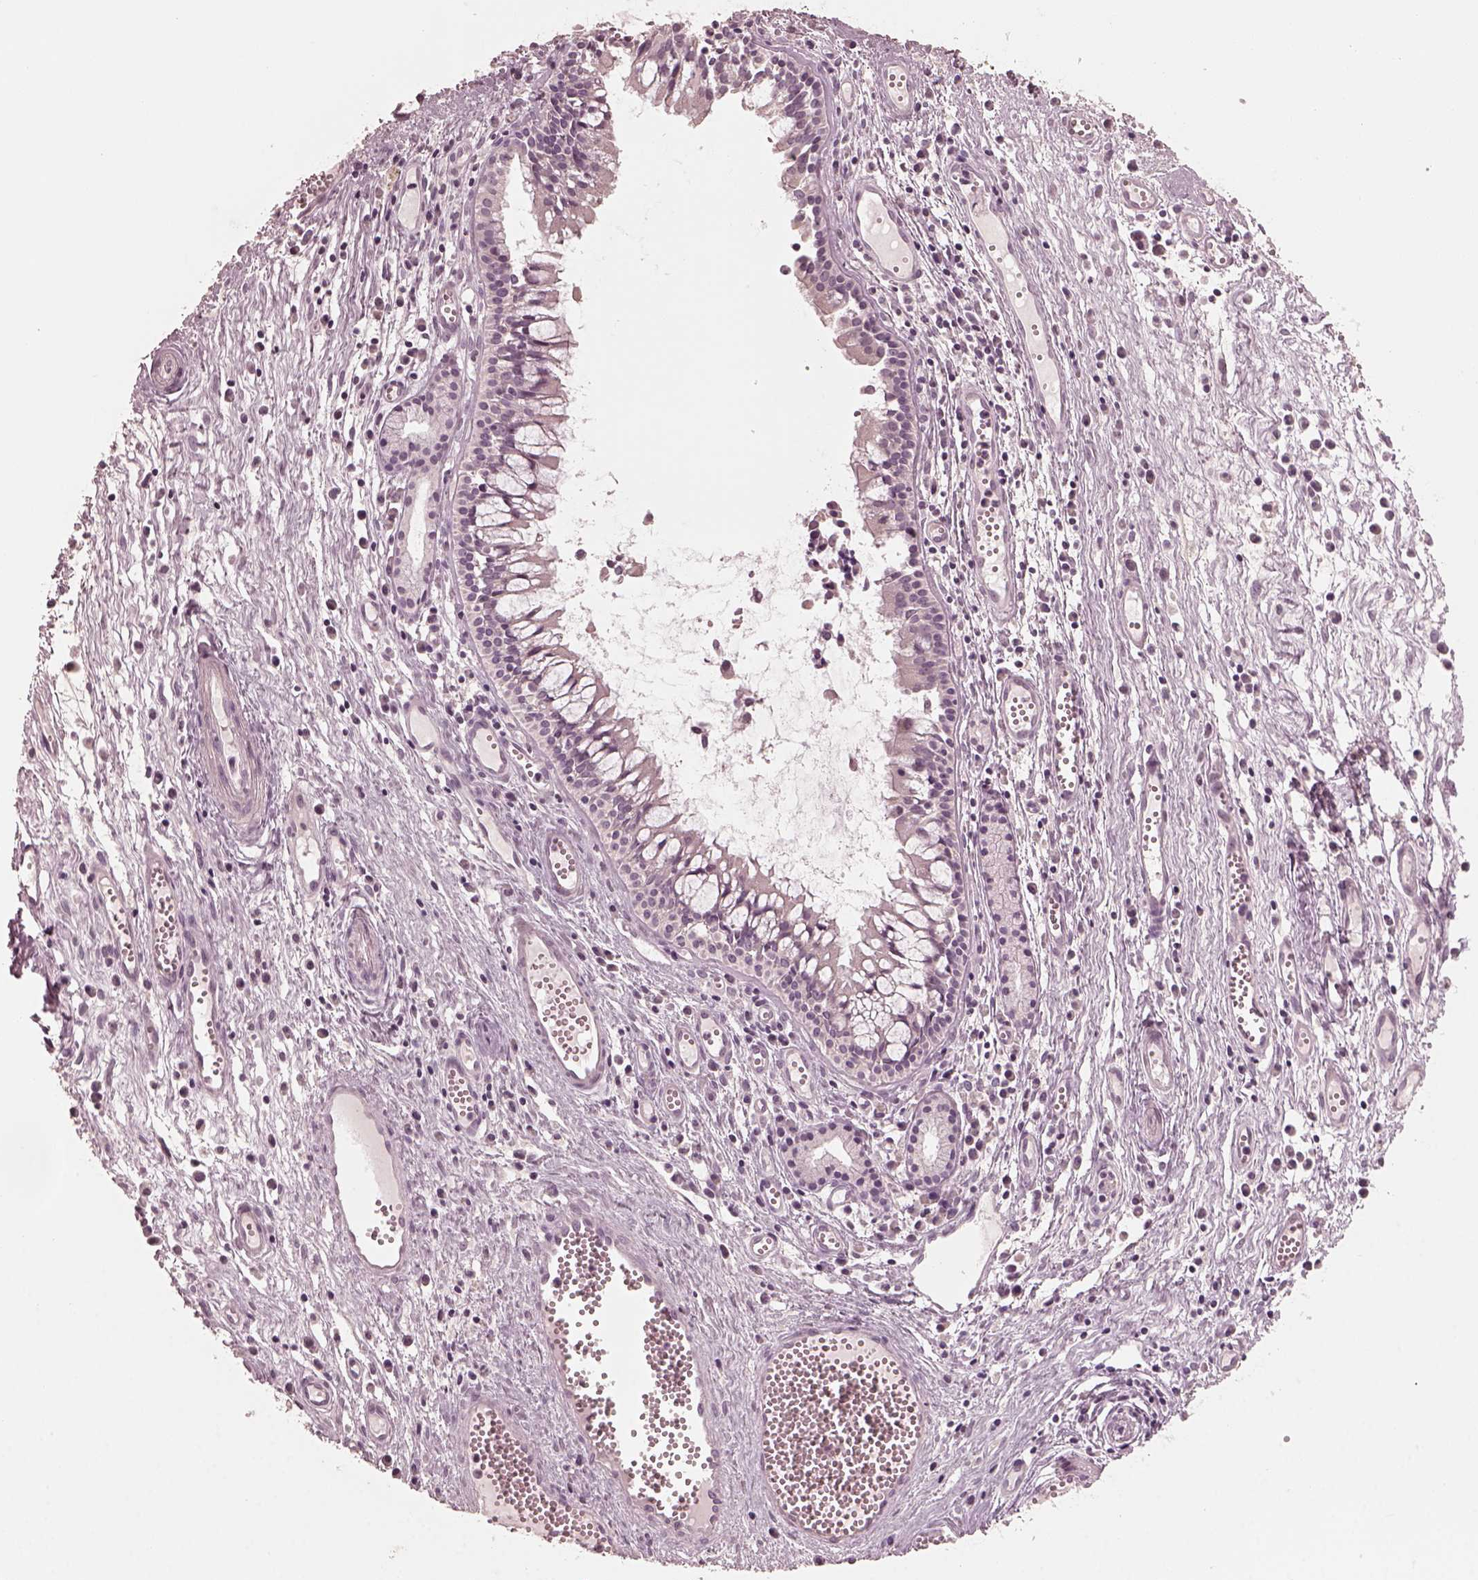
{"staining": {"intensity": "negative", "quantity": "none", "location": "none"}, "tissue": "nasopharynx", "cell_type": "Respiratory epithelial cells", "image_type": "normal", "snomed": [{"axis": "morphology", "description": "Normal tissue, NOS"}, {"axis": "topography", "description": "Nasopharynx"}], "caption": "Photomicrograph shows no significant protein positivity in respiratory epithelial cells of normal nasopharynx. Brightfield microscopy of immunohistochemistry stained with DAB (brown) and hematoxylin (blue), captured at high magnification.", "gene": "RGS7", "patient": {"sex": "male", "age": 31}}